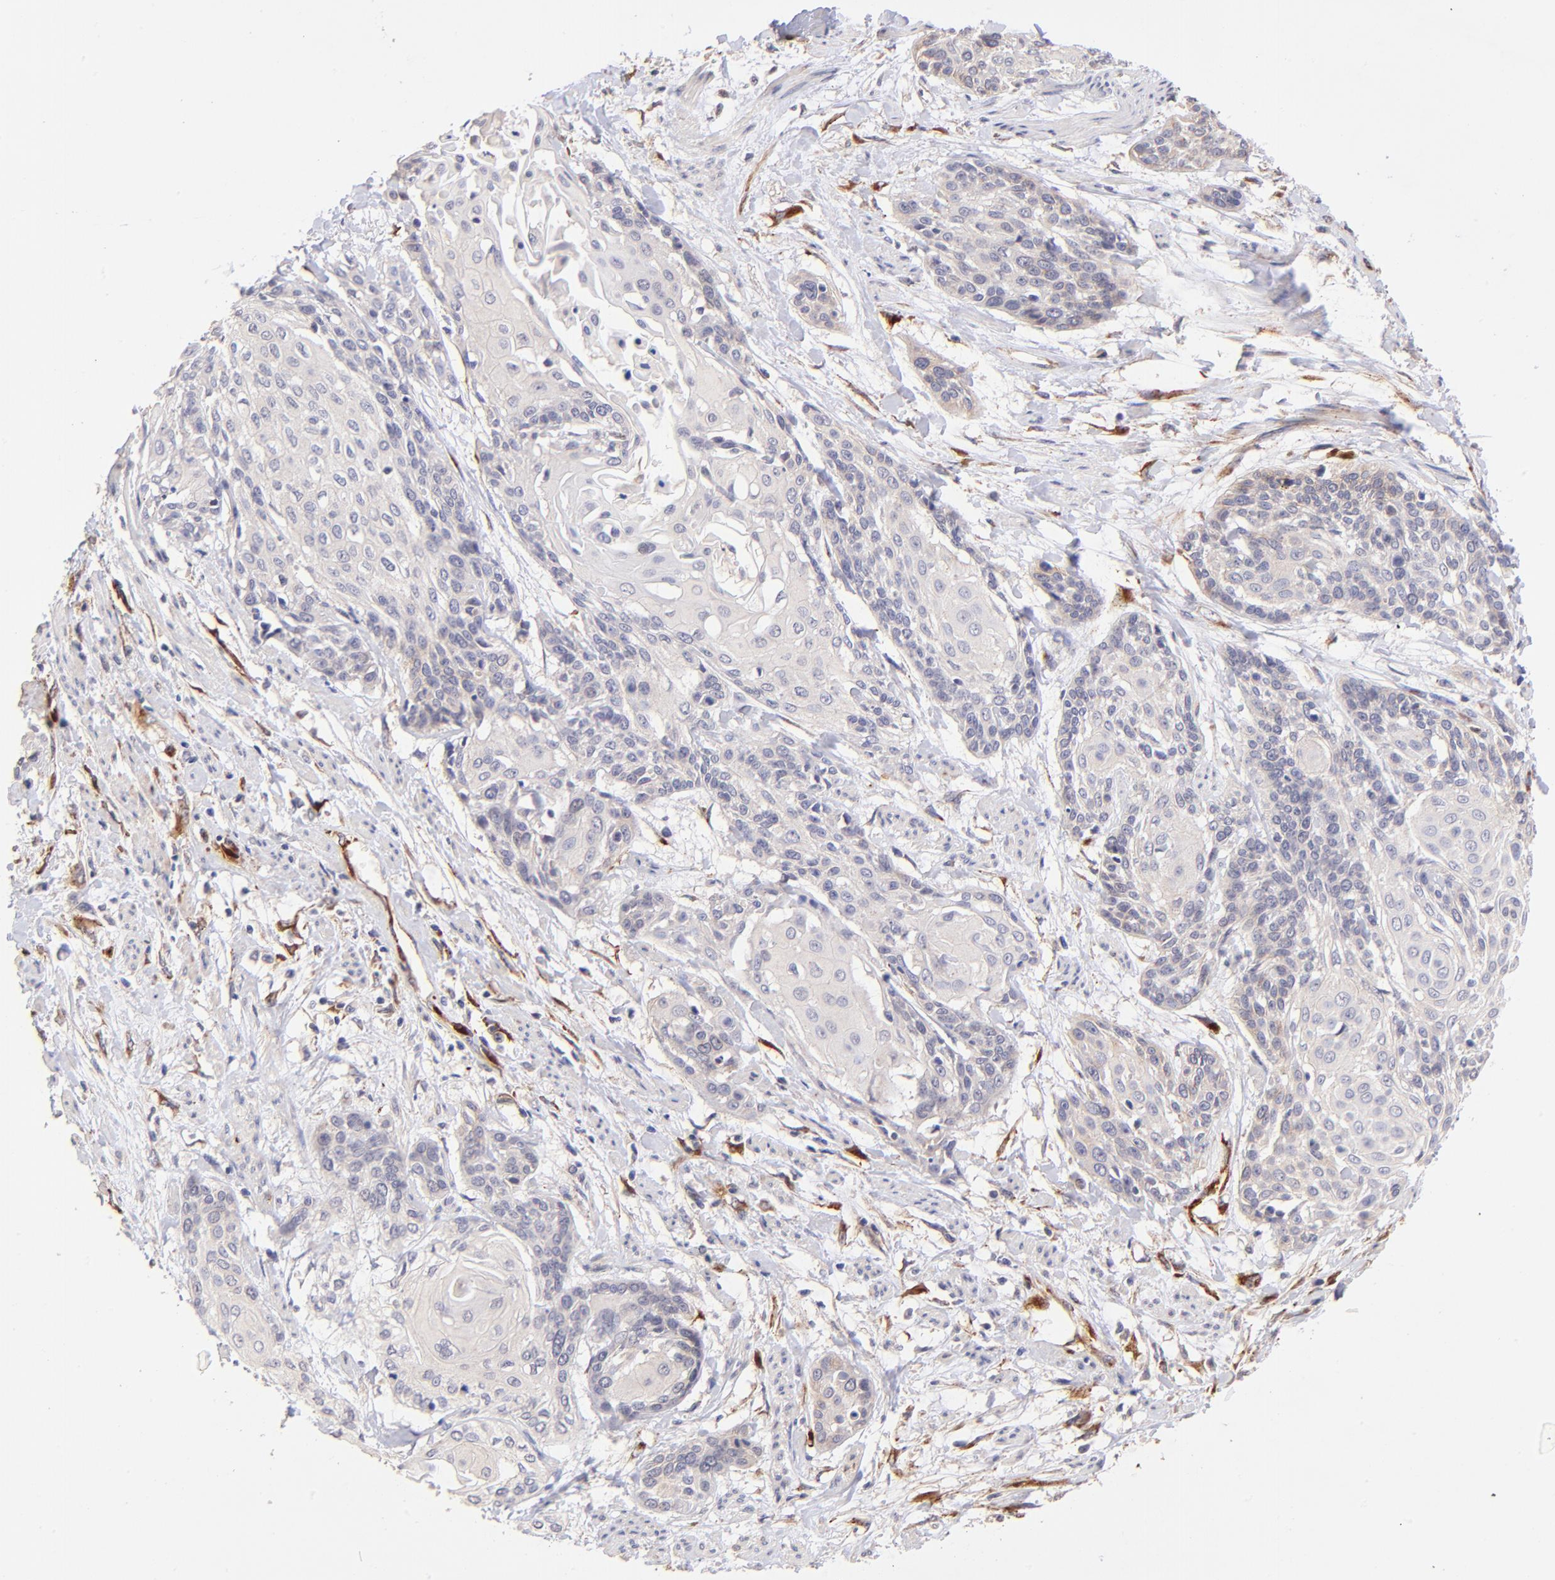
{"staining": {"intensity": "negative", "quantity": "none", "location": "none"}, "tissue": "cervical cancer", "cell_type": "Tumor cells", "image_type": "cancer", "snomed": [{"axis": "morphology", "description": "Squamous cell carcinoma, NOS"}, {"axis": "topography", "description": "Cervix"}], "caption": "Immunohistochemistry (IHC) of human cervical squamous cell carcinoma displays no positivity in tumor cells.", "gene": "SPARC", "patient": {"sex": "female", "age": 57}}